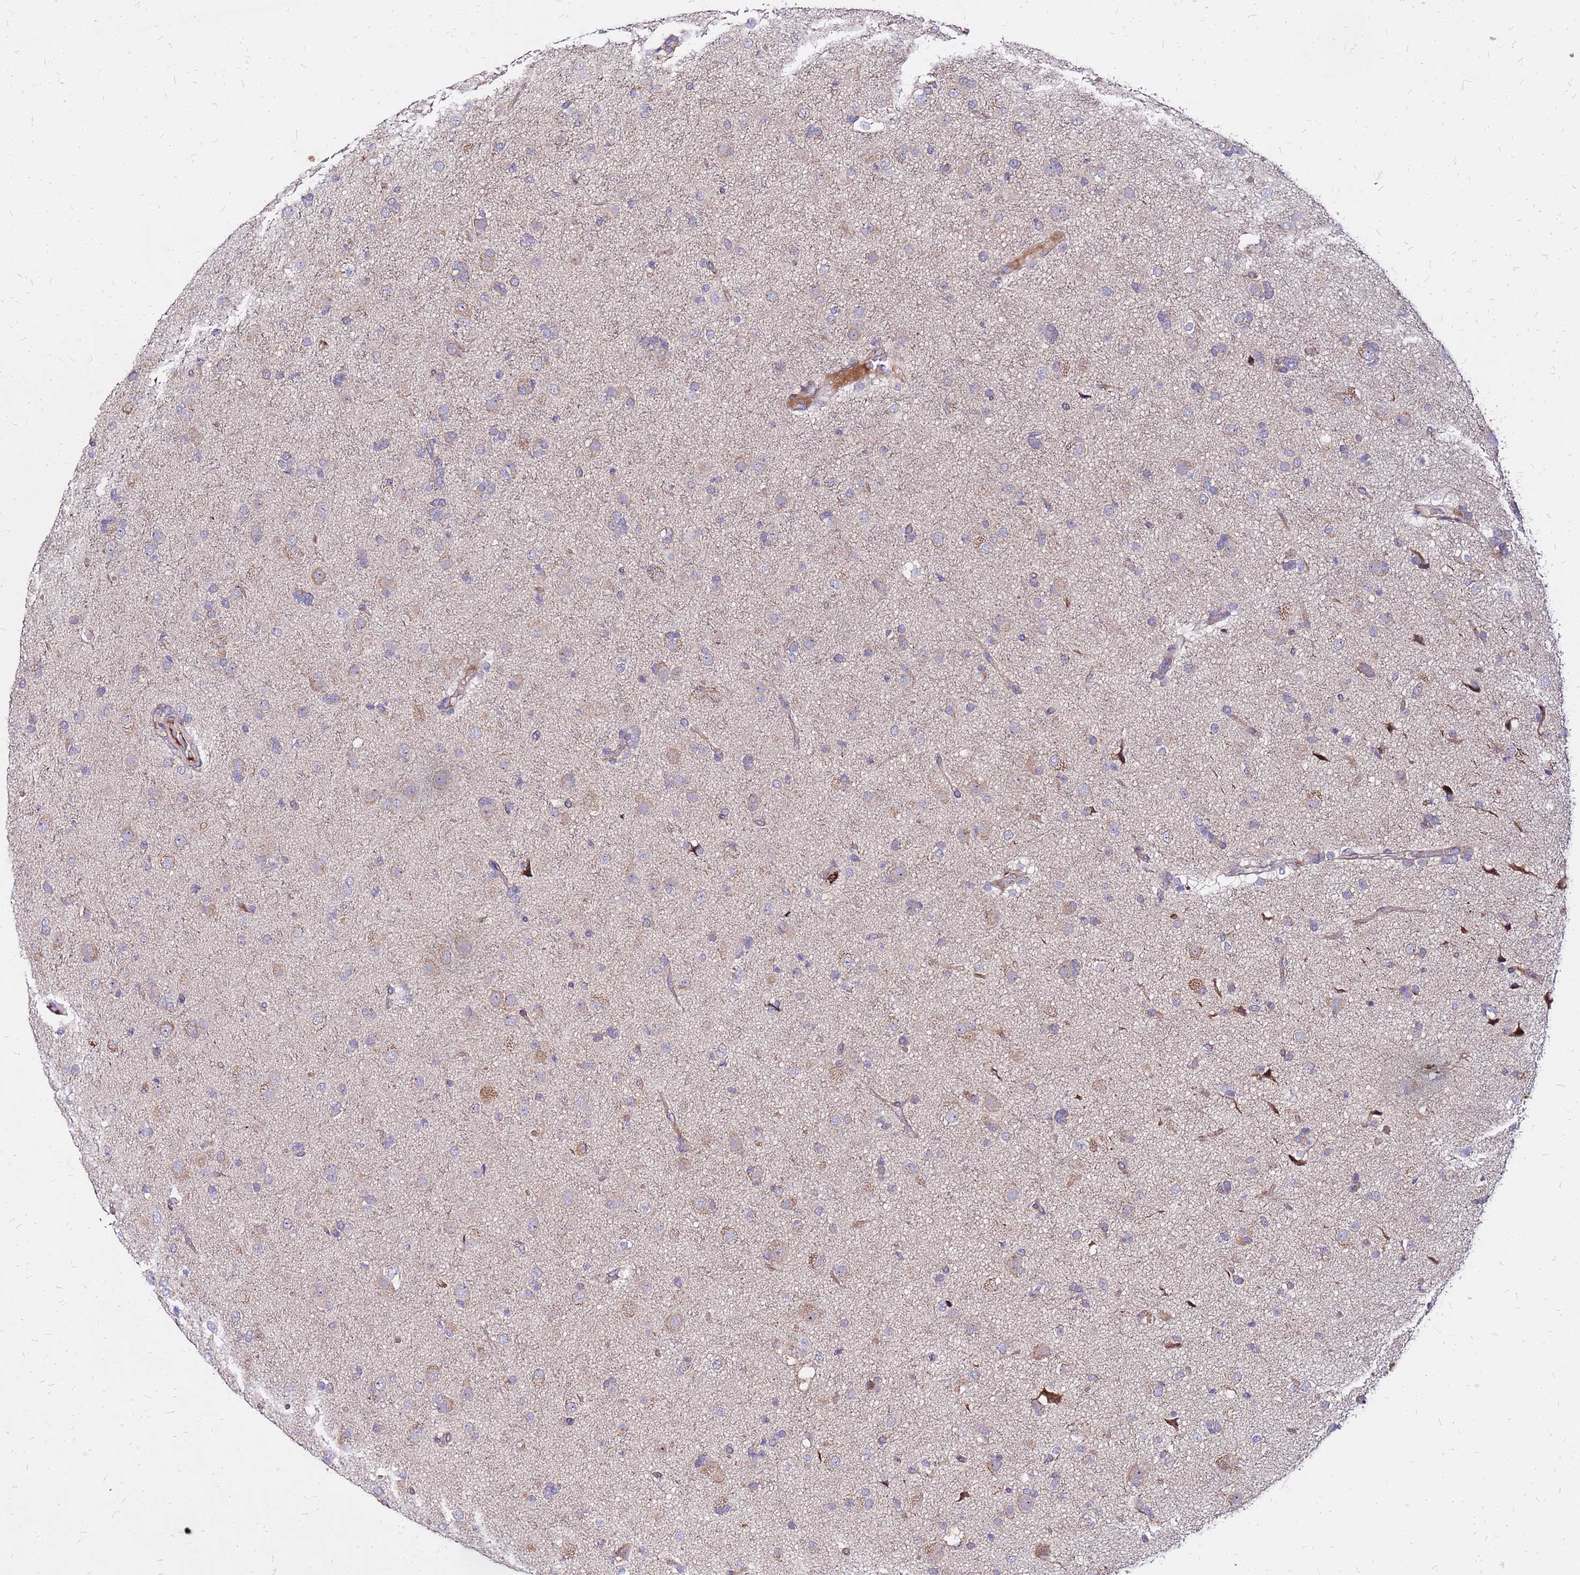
{"staining": {"intensity": "moderate", "quantity": "<25%", "location": "cytoplasmic/membranous"}, "tissue": "glioma", "cell_type": "Tumor cells", "image_type": "cancer", "snomed": [{"axis": "morphology", "description": "Glioma, malignant, Low grade"}, {"axis": "topography", "description": "Brain"}], "caption": "Human glioma stained with a brown dye displays moderate cytoplasmic/membranous positive positivity in about <25% of tumor cells.", "gene": "VMO1", "patient": {"sex": "male", "age": 65}}